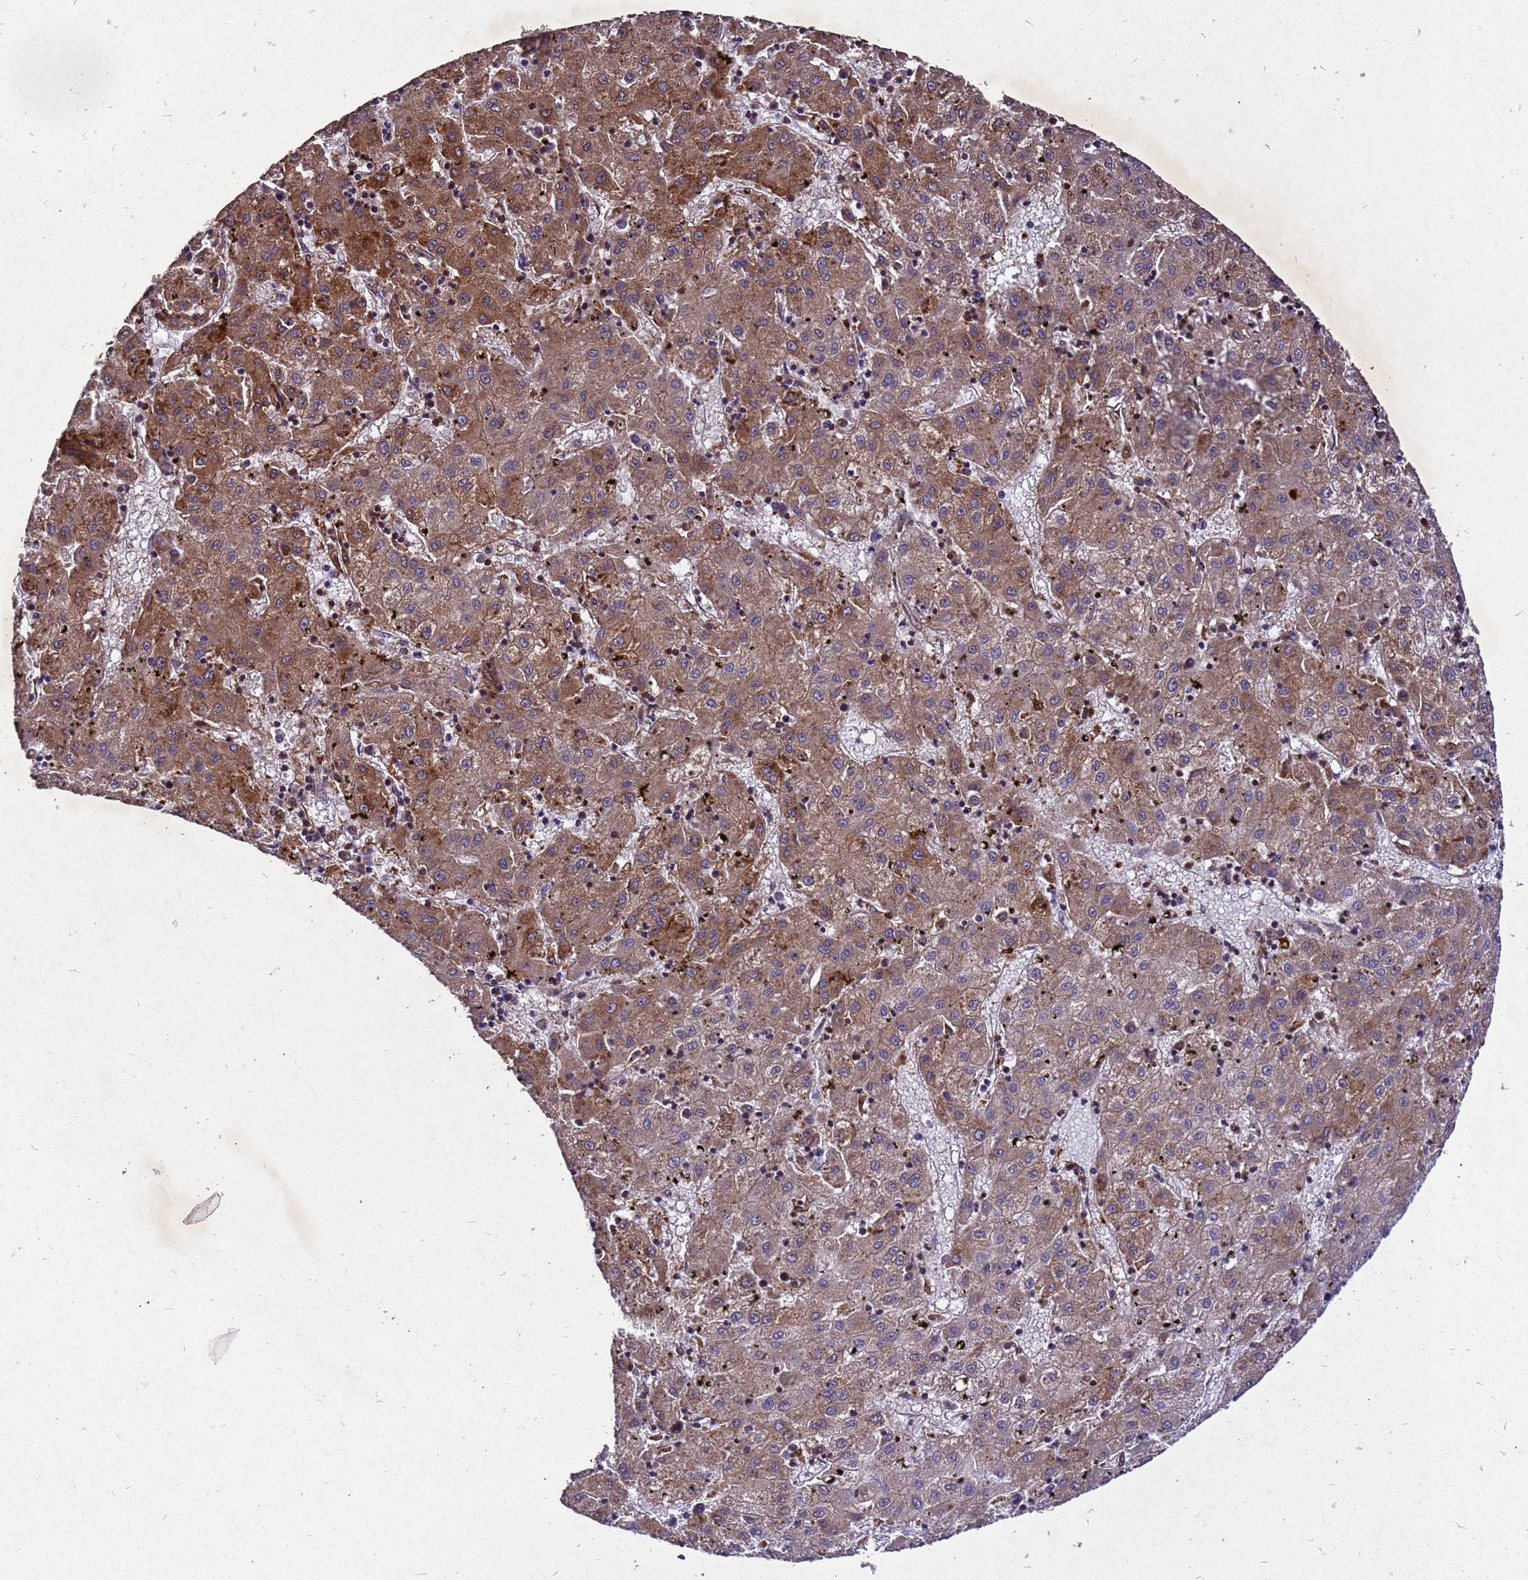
{"staining": {"intensity": "moderate", "quantity": ">75%", "location": "cytoplasmic/membranous"}, "tissue": "liver cancer", "cell_type": "Tumor cells", "image_type": "cancer", "snomed": [{"axis": "morphology", "description": "Carcinoma, Hepatocellular, NOS"}, {"axis": "topography", "description": "Liver"}], "caption": "Immunohistochemistry micrograph of human hepatocellular carcinoma (liver) stained for a protein (brown), which shows medium levels of moderate cytoplasmic/membranous positivity in approximately >75% of tumor cells.", "gene": "ZNF618", "patient": {"sex": "male", "age": 72}}